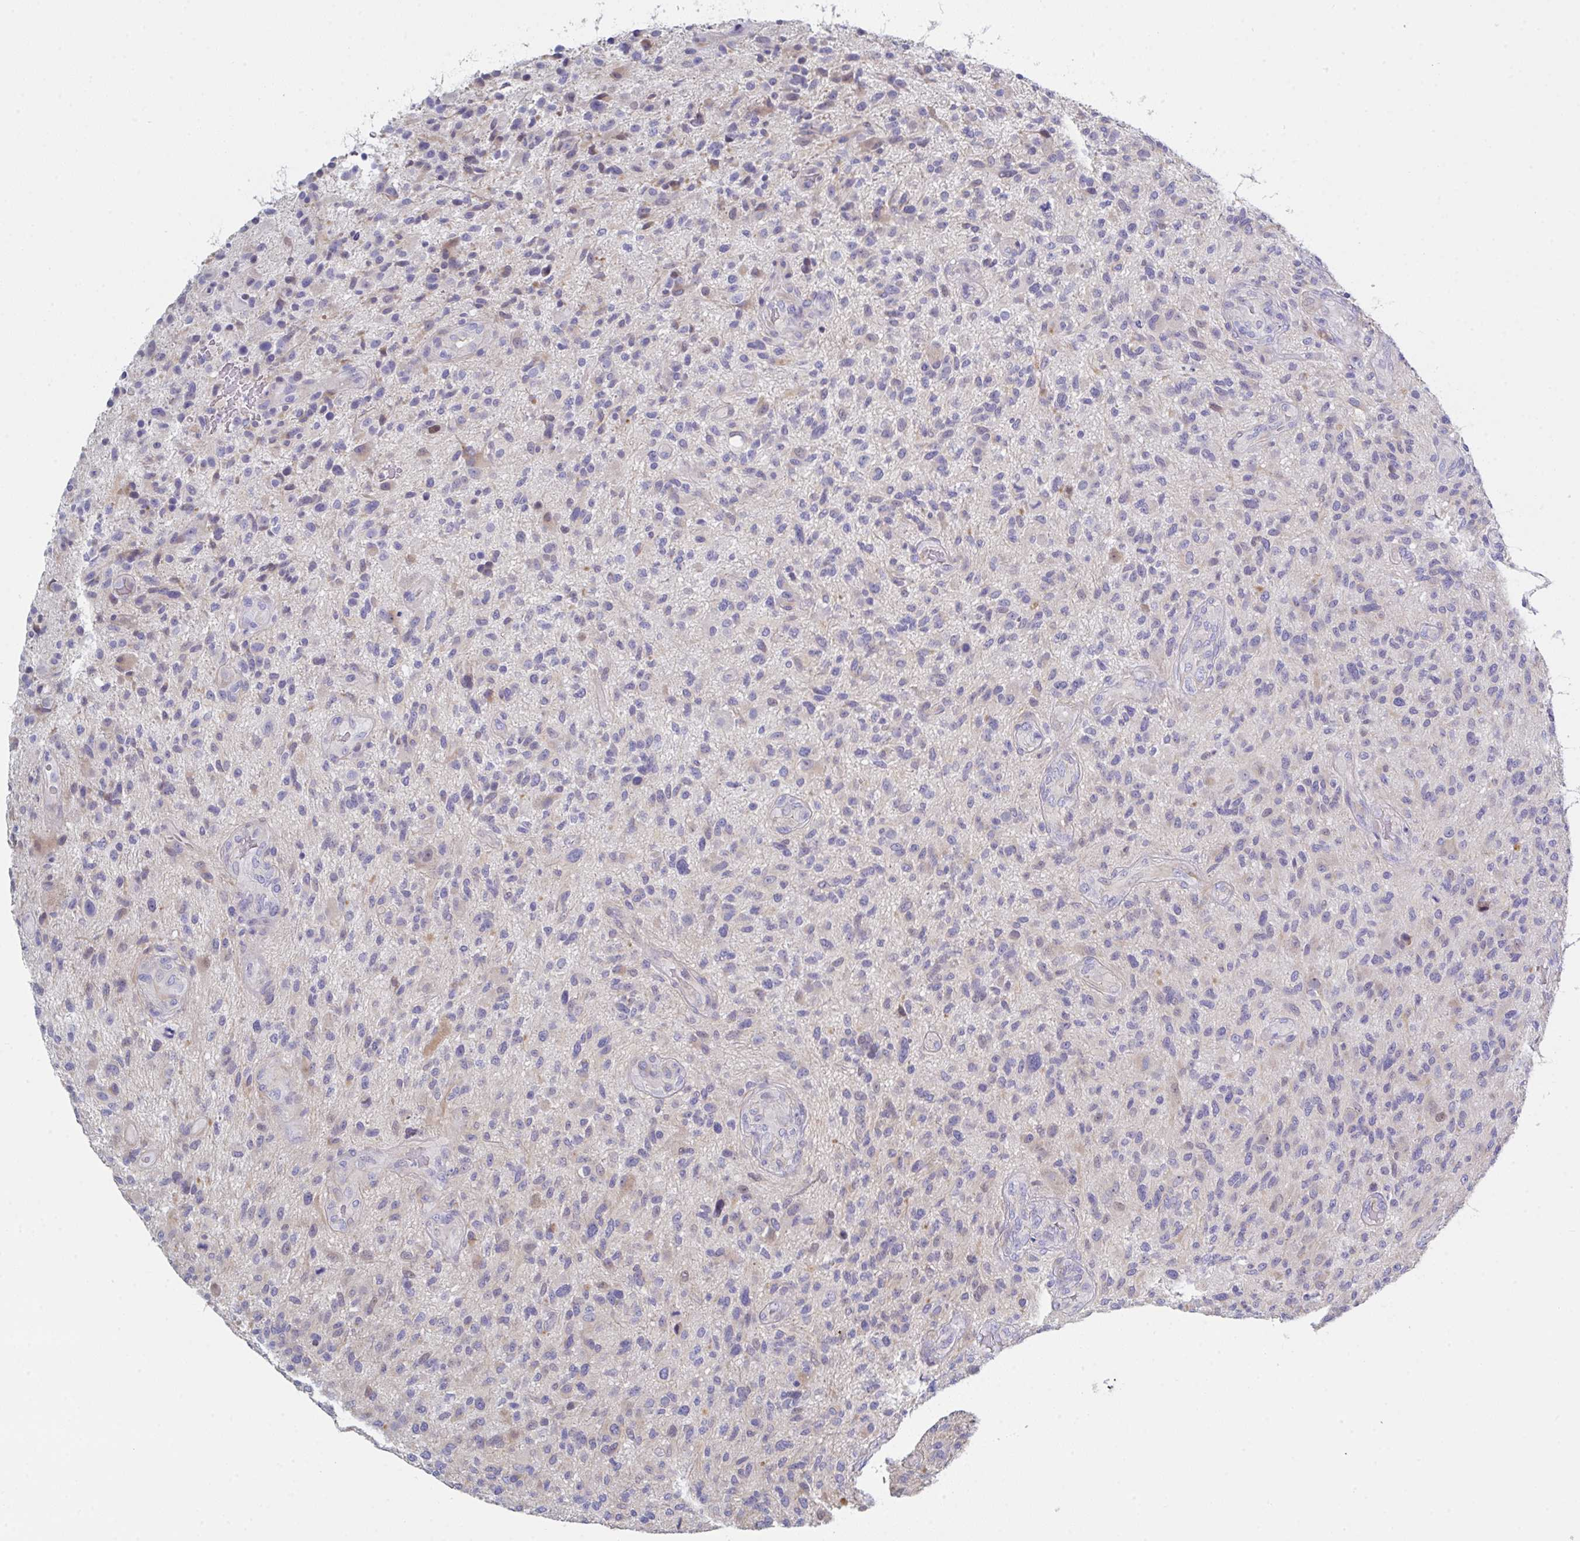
{"staining": {"intensity": "negative", "quantity": "none", "location": "none"}, "tissue": "glioma", "cell_type": "Tumor cells", "image_type": "cancer", "snomed": [{"axis": "morphology", "description": "Glioma, malignant, High grade"}, {"axis": "topography", "description": "Brain"}], "caption": "An immunohistochemistry micrograph of glioma is shown. There is no staining in tumor cells of glioma.", "gene": "FBXO47", "patient": {"sex": "male", "age": 47}}